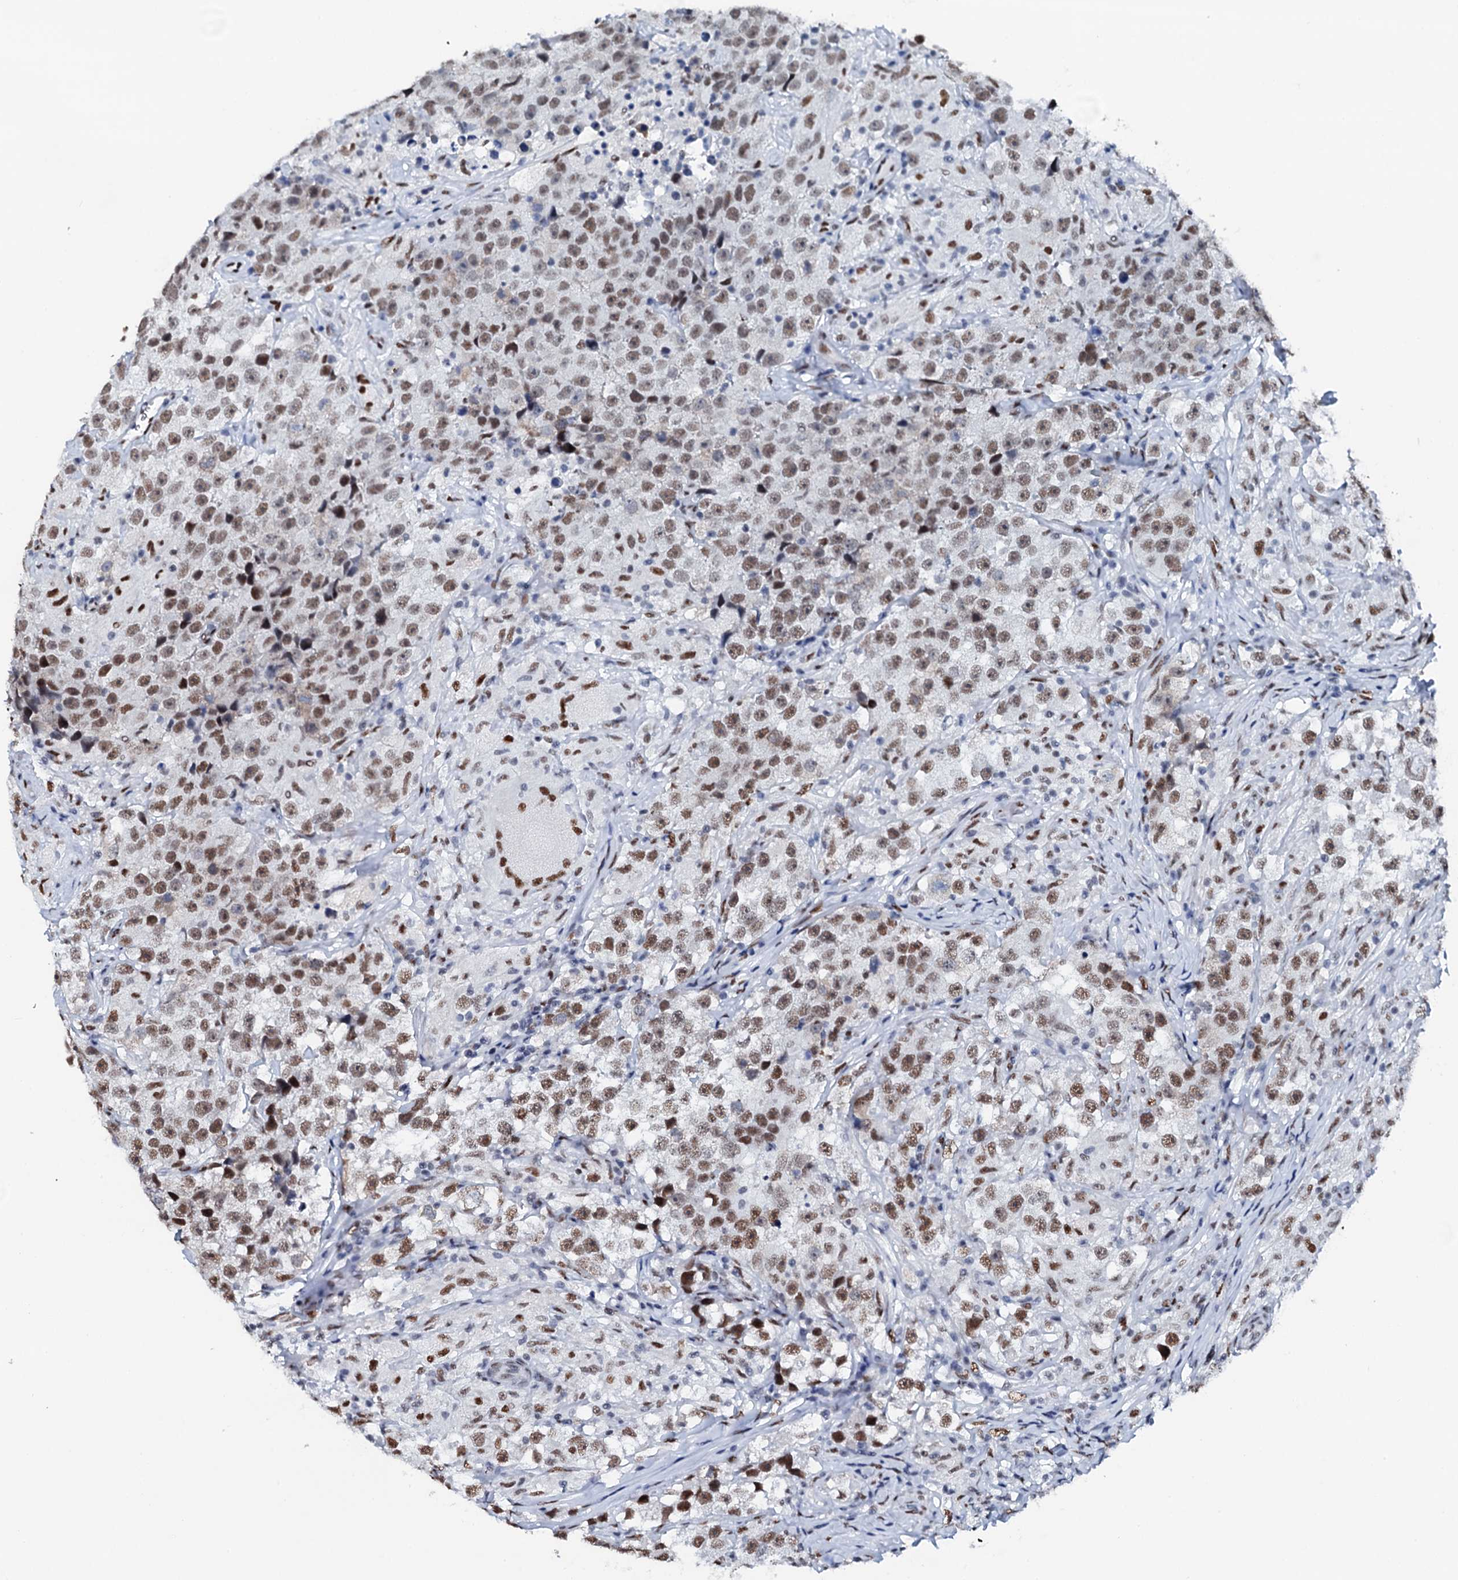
{"staining": {"intensity": "moderate", "quantity": ">75%", "location": "nuclear"}, "tissue": "testis cancer", "cell_type": "Tumor cells", "image_type": "cancer", "snomed": [{"axis": "morphology", "description": "Seminoma, NOS"}, {"axis": "topography", "description": "Testis"}], "caption": "Immunohistochemistry (IHC) (DAB (3,3'-diaminobenzidine)) staining of human testis cancer (seminoma) reveals moderate nuclear protein positivity in about >75% of tumor cells.", "gene": "NKAPD1", "patient": {"sex": "male", "age": 46}}